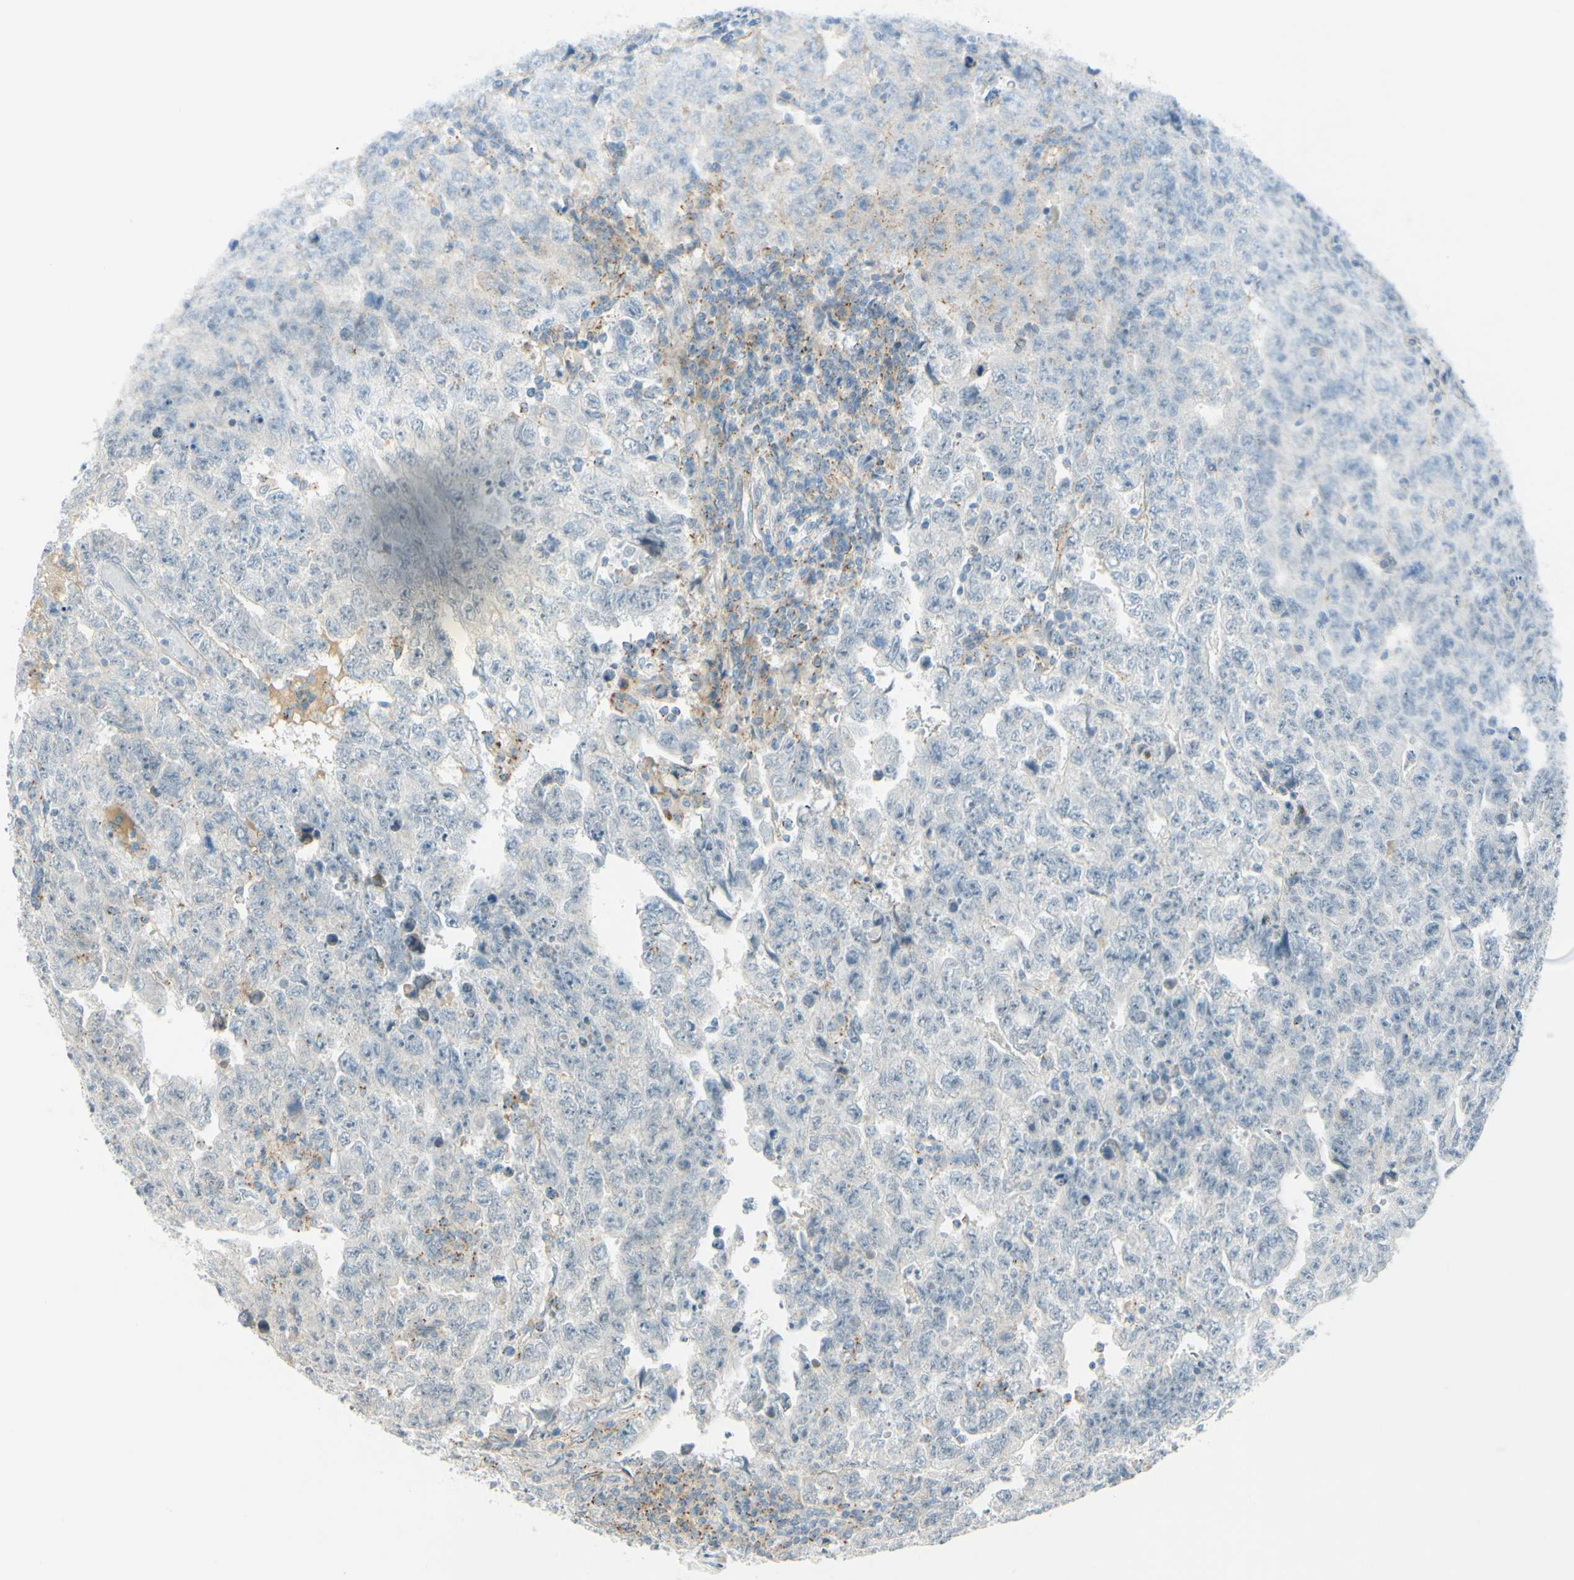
{"staining": {"intensity": "negative", "quantity": "none", "location": "none"}, "tissue": "testis cancer", "cell_type": "Tumor cells", "image_type": "cancer", "snomed": [{"axis": "morphology", "description": "Carcinoma, Embryonal, NOS"}, {"axis": "topography", "description": "Testis"}], "caption": "Immunohistochemistry (IHC) histopathology image of neoplastic tissue: human testis cancer (embryonal carcinoma) stained with DAB exhibits no significant protein staining in tumor cells.", "gene": "GALNT5", "patient": {"sex": "male", "age": 28}}